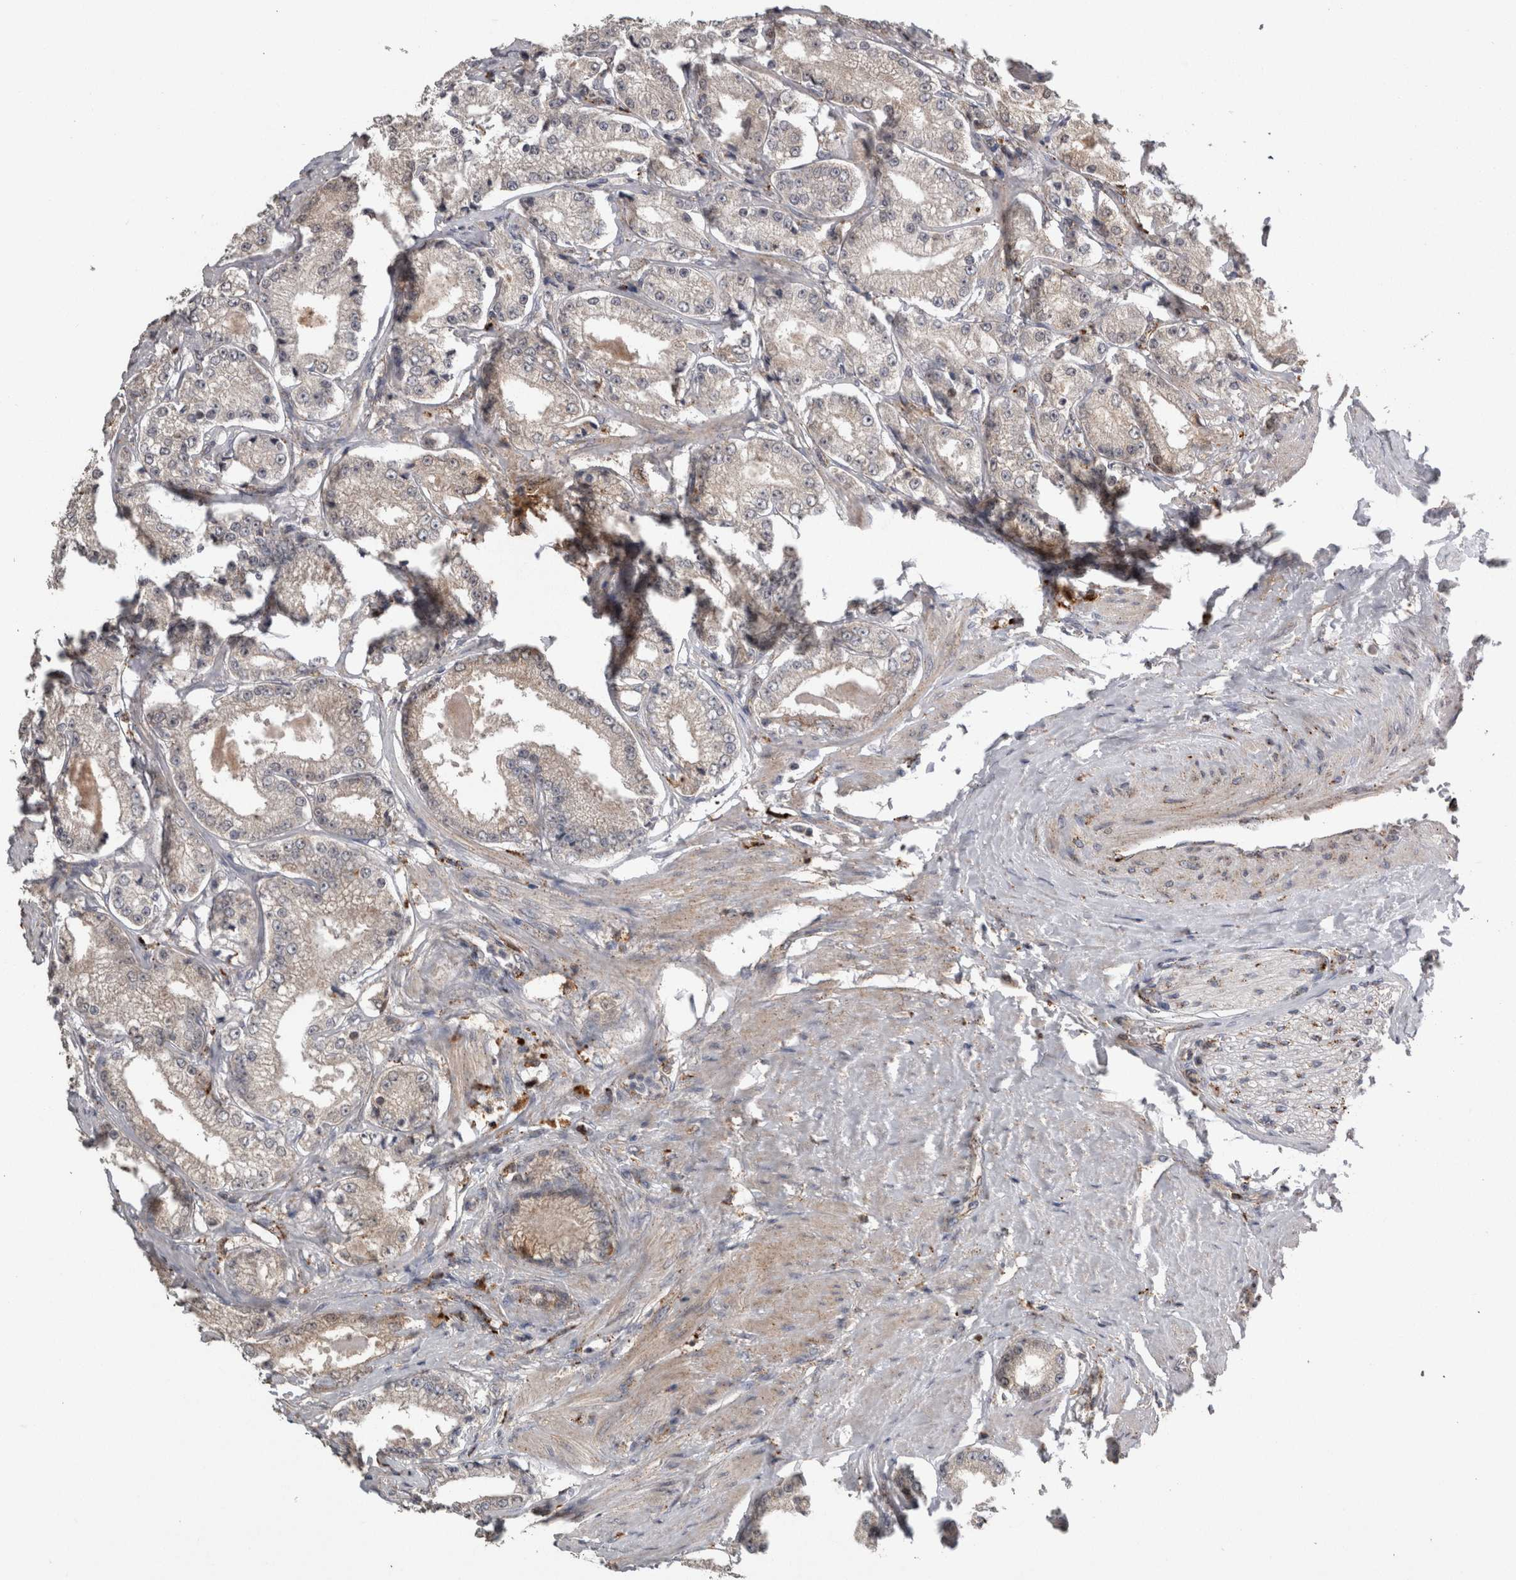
{"staining": {"intensity": "weak", "quantity": ">75%", "location": "cytoplasmic/membranous"}, "tissue": "prostate cancer", "cell_type": "Tumor cells", "image_type": "cancer", "snomed": [{"axis": "morphology", "description": "Adenocarcinoma, Low grade"}, {"axis": "topography", "description": "Prostate"}], "caption": "Immunohistochemical staining of human prostate adenocarcinoma (low-grade) demonstrates weak cytoplasmic/membranous protein staining in approximately >75% of tumor cells. (DAB = brown stain, brightfield microscopy at high magnification).", "gene": "CTSZ", "patient": {"sex": "male", "age": 63}}